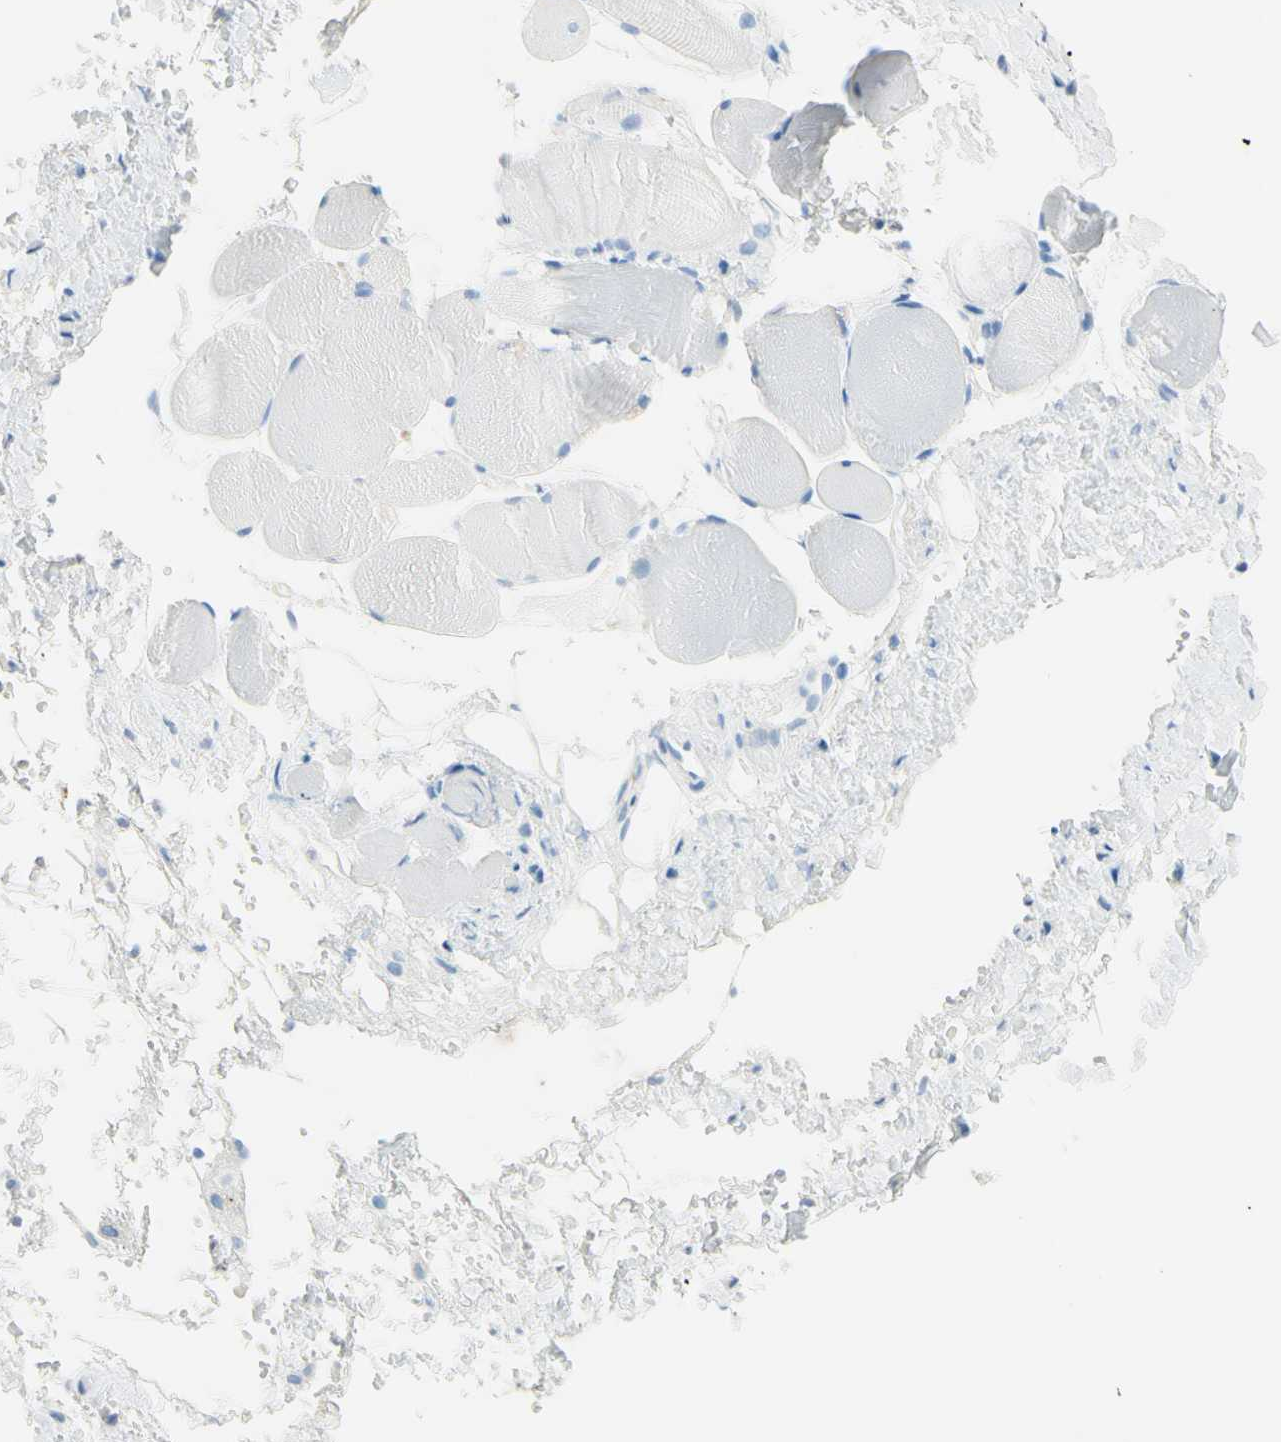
{"staining": {"intensity": "negative", "quantity": "none", "location": "none"}, "tissue": "adipose tissue", "cell_type": "Adipocytes", "image_type": "normal", "snomed": [{"axis": "morphology", "description": "Normal tissue, NOS"}, {"axis": "morphology", "description": "Inflammation, NOS"}, {"axis": "topography", "description": "Vascular tissue"}, {"axis": "topography", "description": "Salivary gland"}], "caption": "Protein analysis of benign adipose tissue displays no significant positivity in adipocytes.", "gene": "IL6ST", "patient": {"sex": "female", "age": 75}}